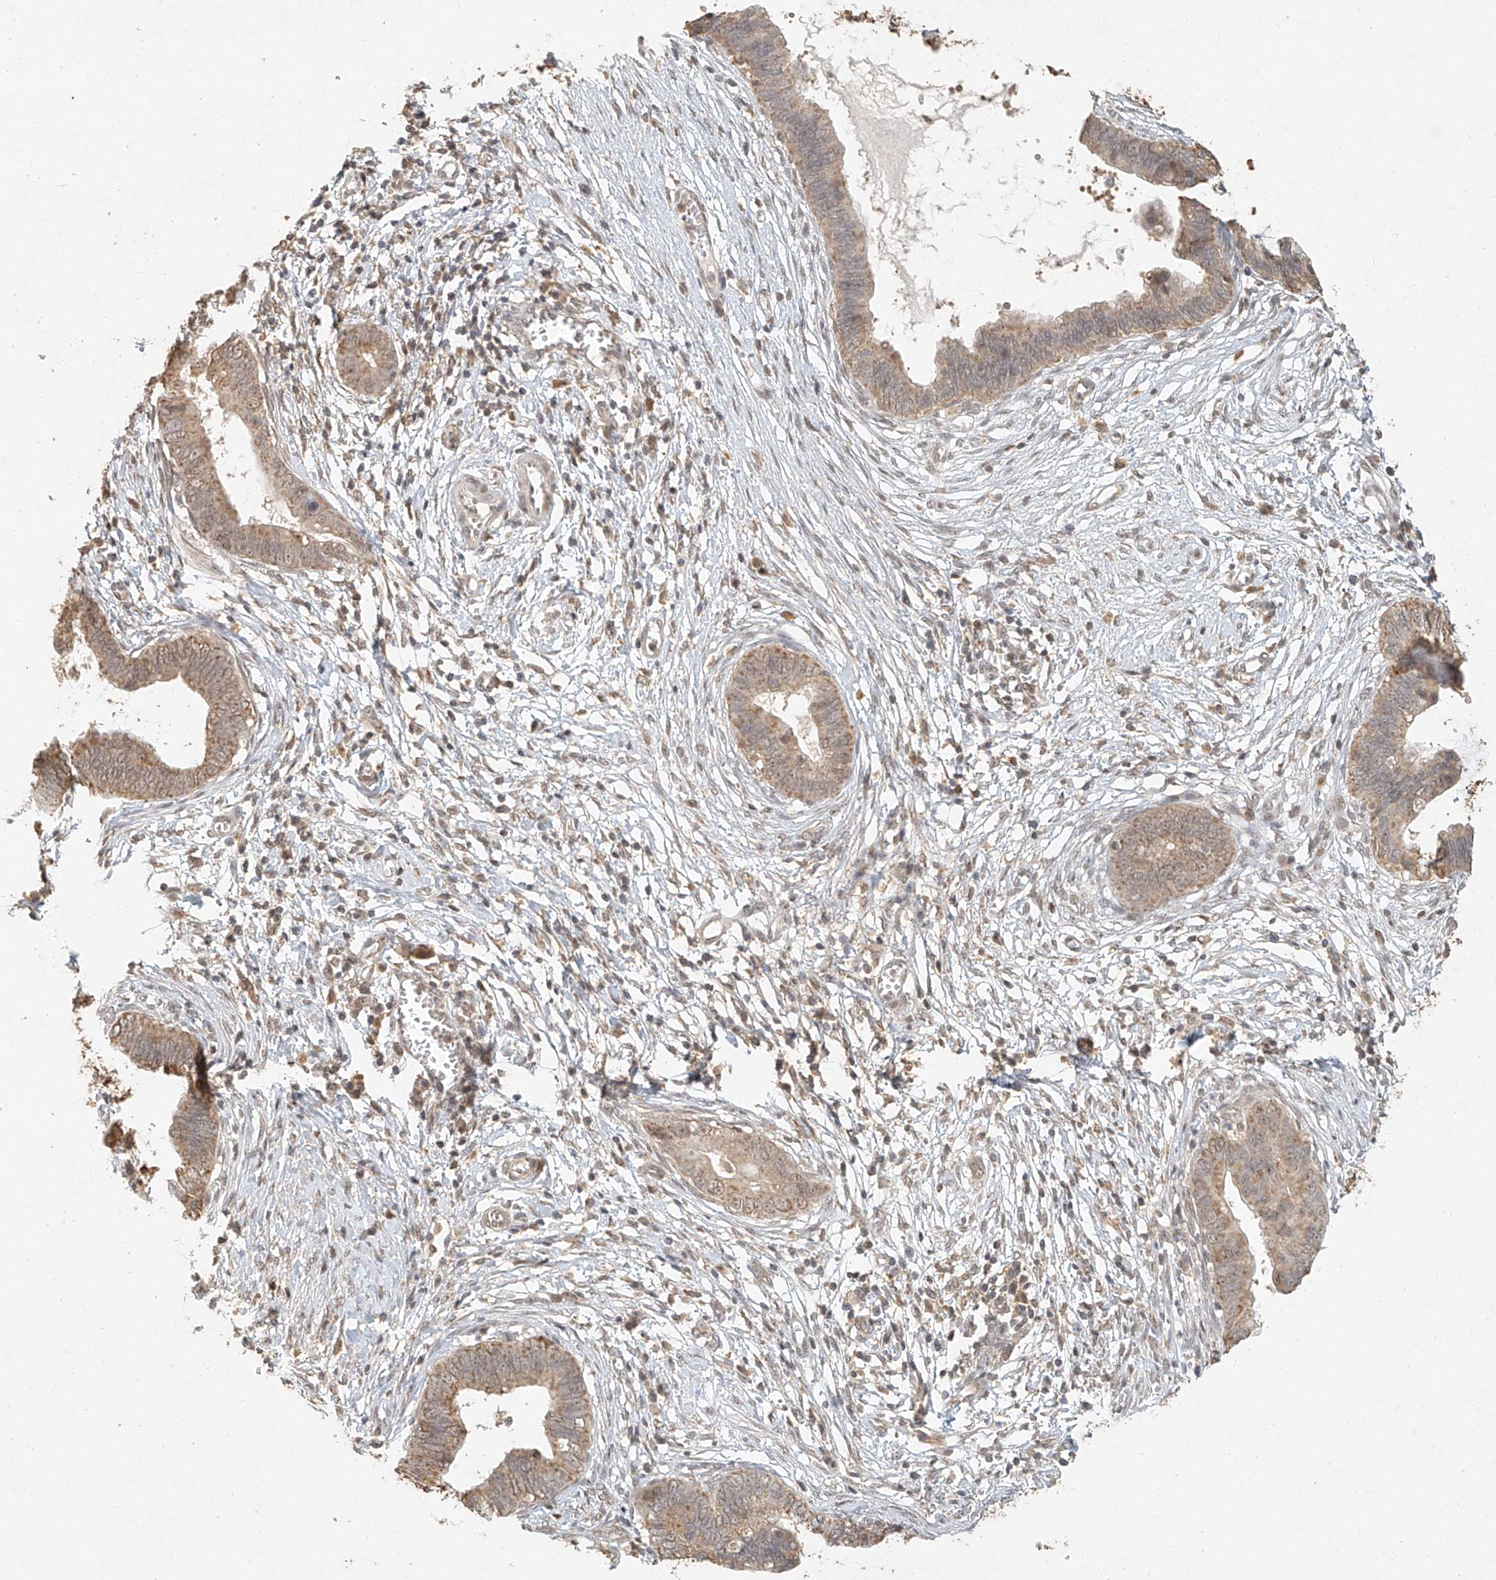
{"staining": {"intensity": "moderate", "quantity": ">75%", "location": "cytoplasmic/membranous"}, "tissue": "cervical cancer", "cell_type": "Tumor cells", "image_type": "cancer", "snomed": [{"axis": "morphology", "description": "Adenocarcinoma, NOS"}, {"axis": "topography", "description": "Cervix"}], "caption": "There is medium levels of moderate cytoplasmic/membranous staining in tumor cells of cervical adenocarcinoma, as demonstrated by immunohistochemical staining (brown color).", "gene": "CXorf58", "patient": {"sex": "female", "age": 44}}